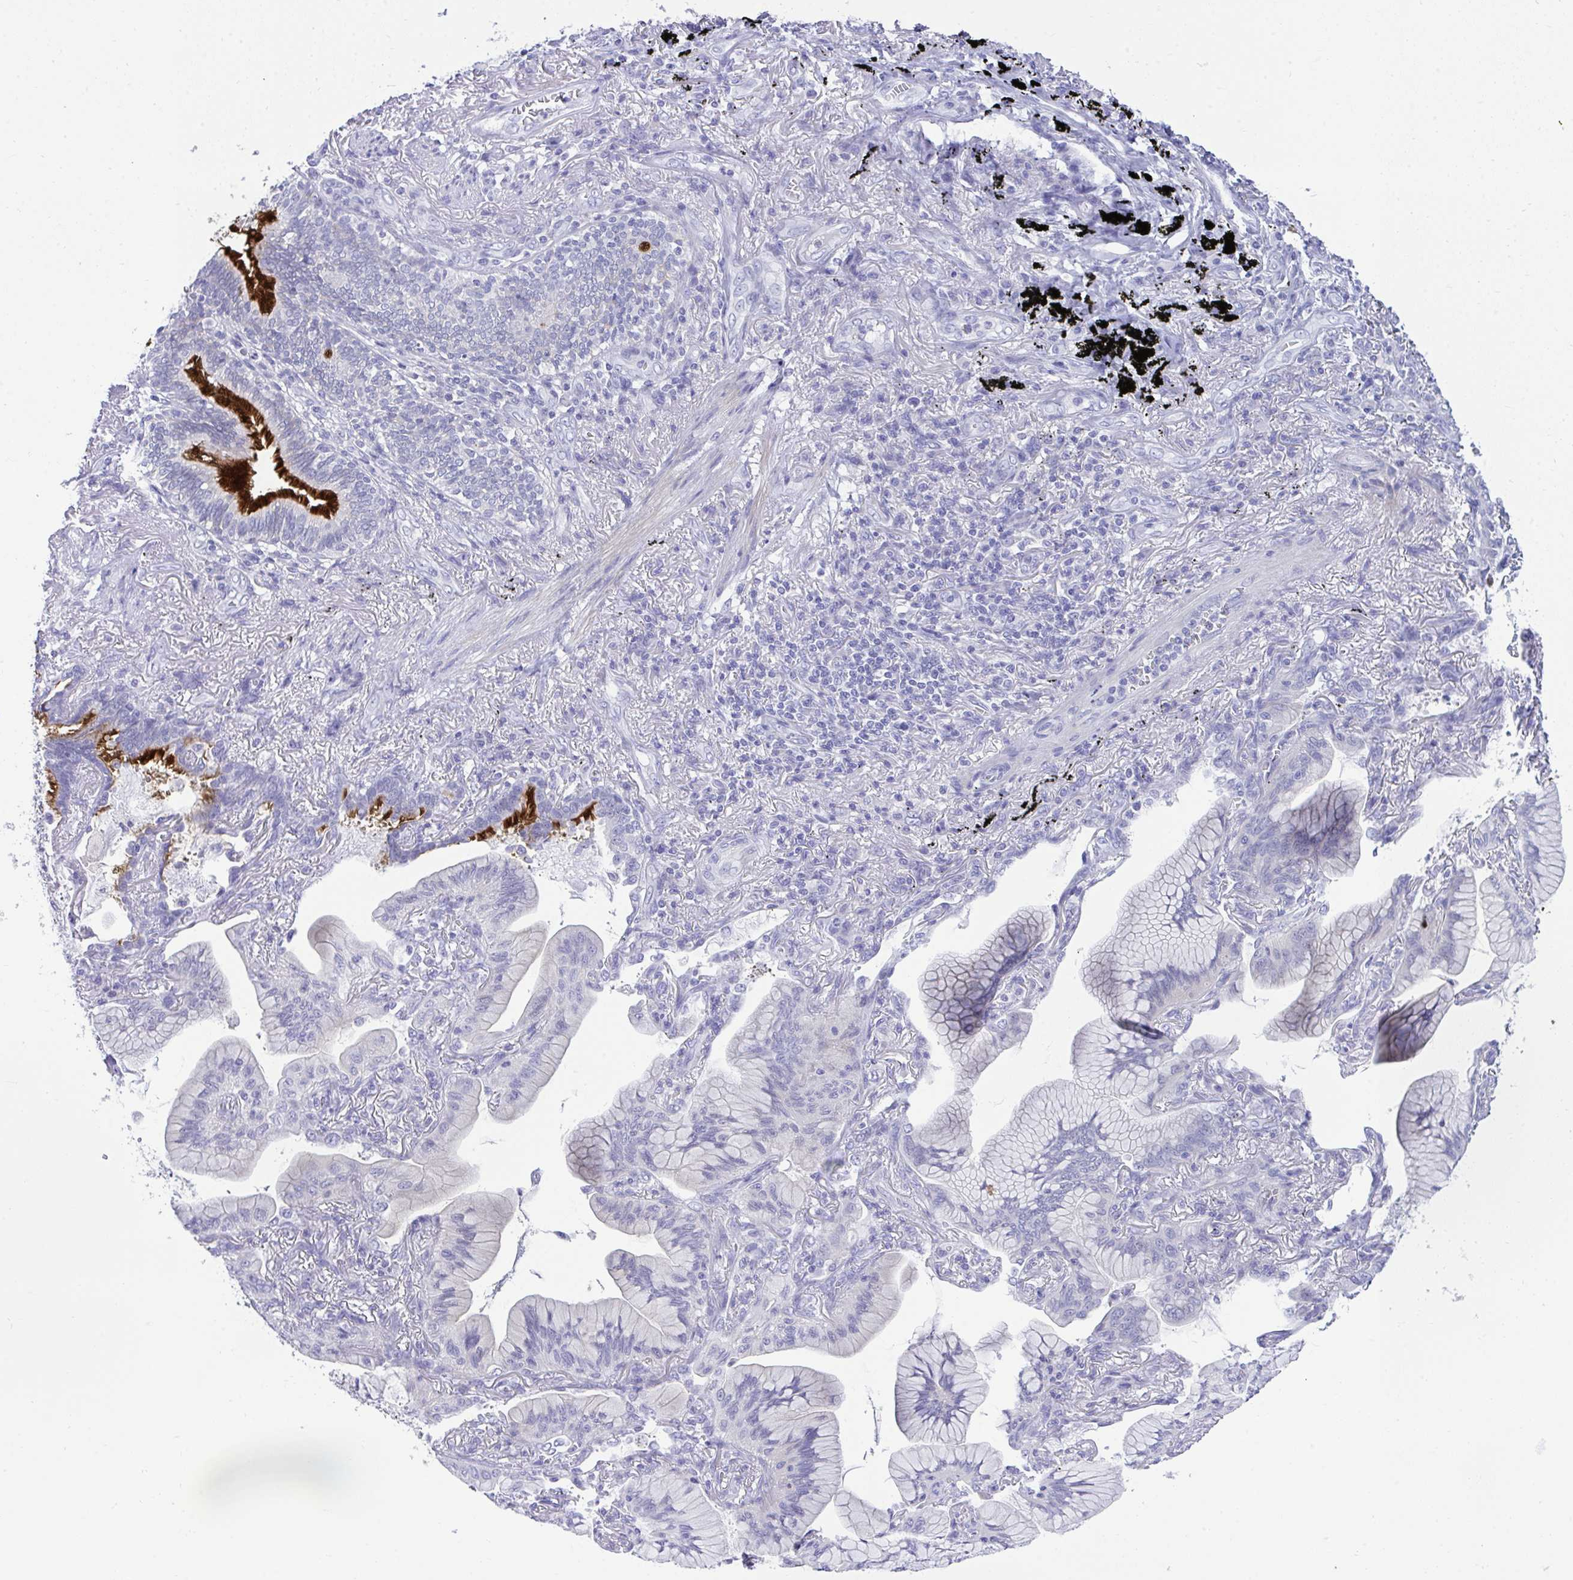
{"staining": {"intensity": "negative", "quantity": "none", "location": "none"}, "tissue": "lung cancer", "cell_type": "Tumor cells", "image_type": "cancer", "snomed": [{"axis": "morphology", "description": "Adenocarcinoma, NOS"}, {"axis": "topography", "description": "Lung"}], "caption": "DAB (3,3'-diaminobenzidine) immunohistochemical staining of lung cancer exhibits no significant expression in tumor cells.", "gene": "PLEKHH1", "patient": {"sex": "male", "age": 77}}